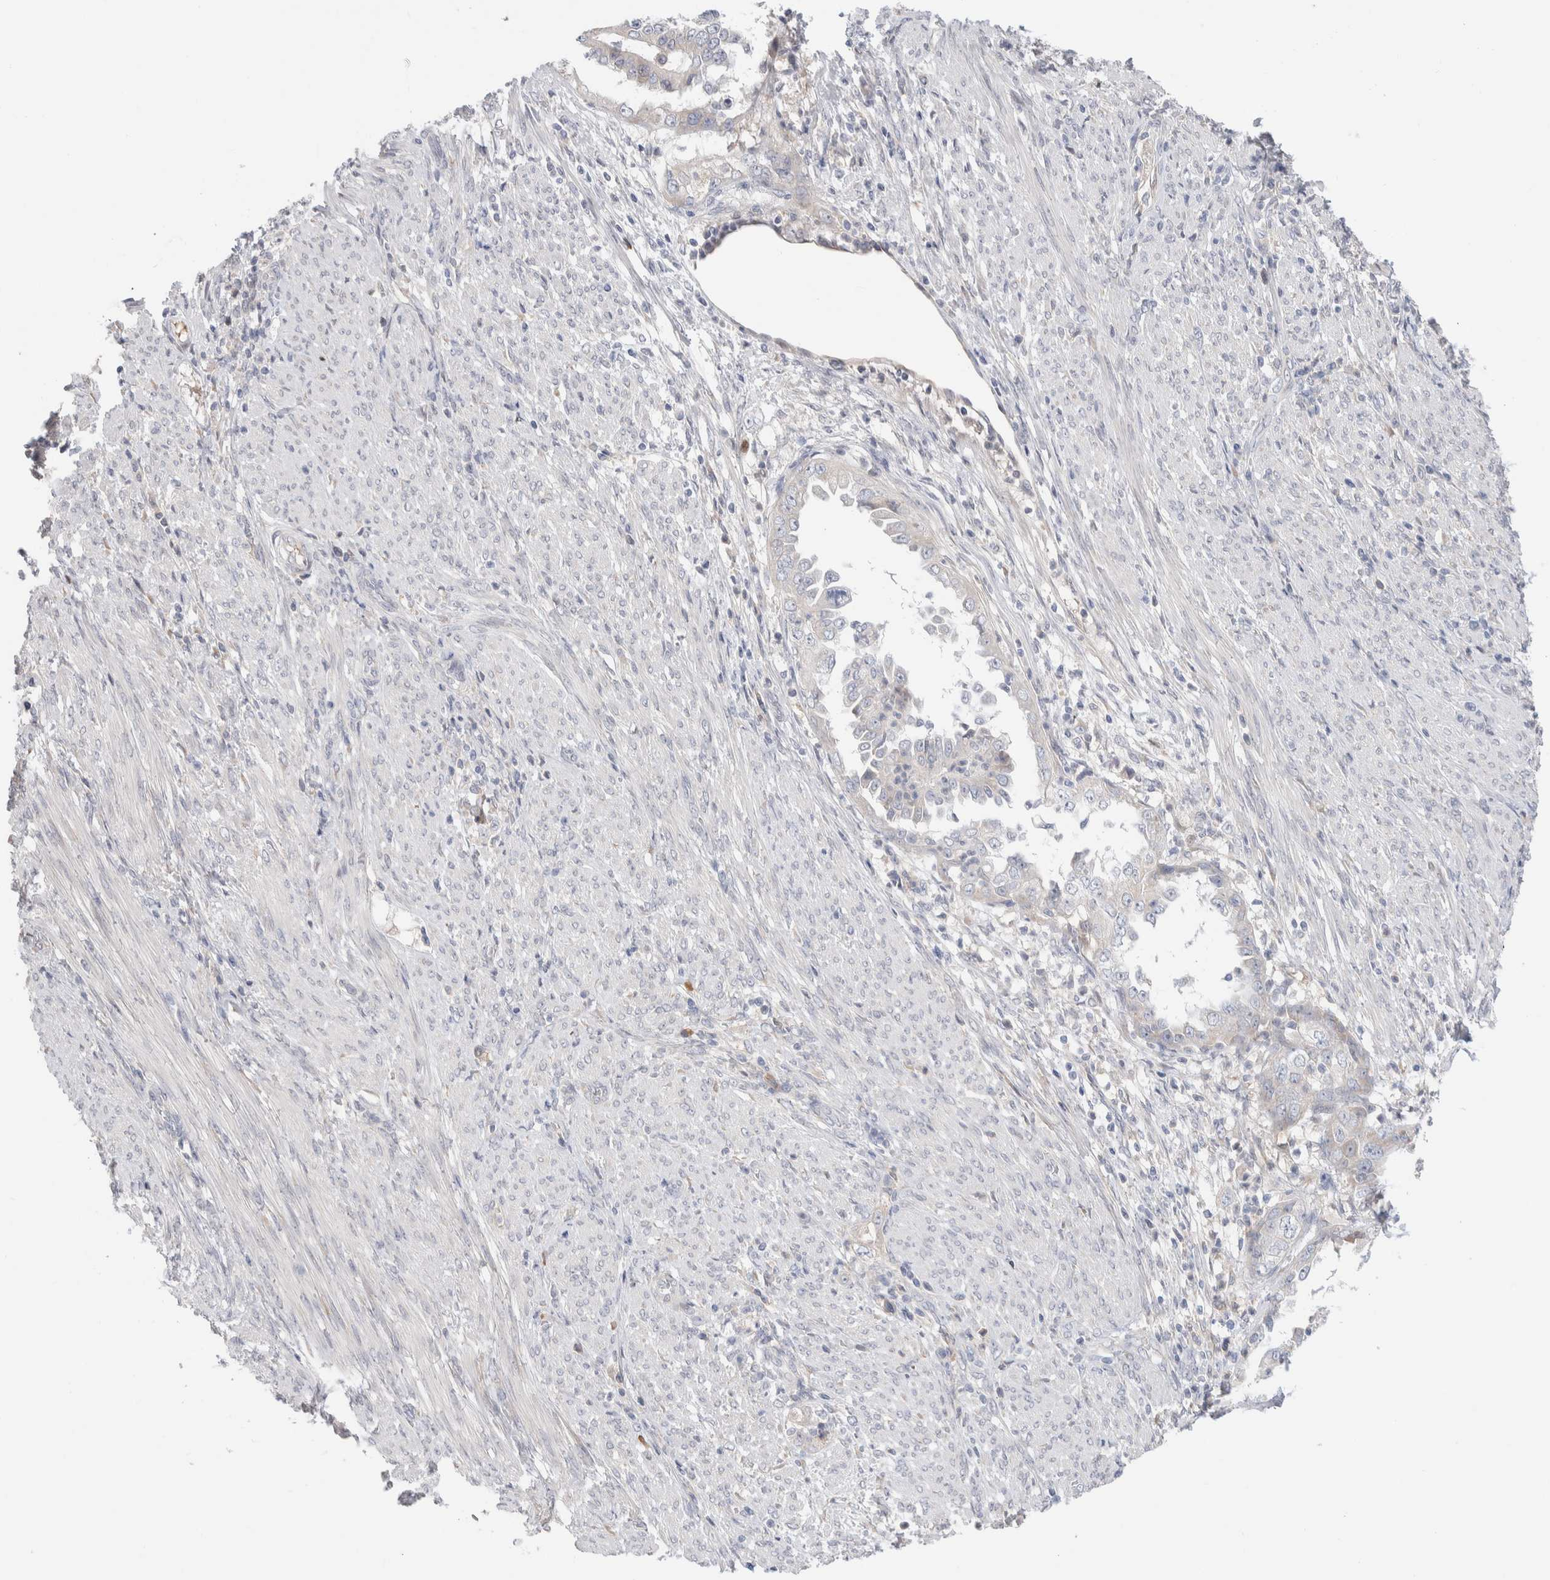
{"staining": {"intensity": "weak", "quantity": "<25%", "location": "cytoplasmic/membranous"}, "tissue": "endometrial cancer", "cell_type": "Tumor cells", "image_type": "cancer", "snomed": [{"axis": "morphology", "description": "Adenocarcinoma, NOS"}, {"axis": "topography", "description": "Endometrium"}], "caption": "Tumor cells are negative for protein expression in human adenocarcinoma (endometrial).", "gene": "RUSF1", "patient": {"sex": "female", "age": 85}}